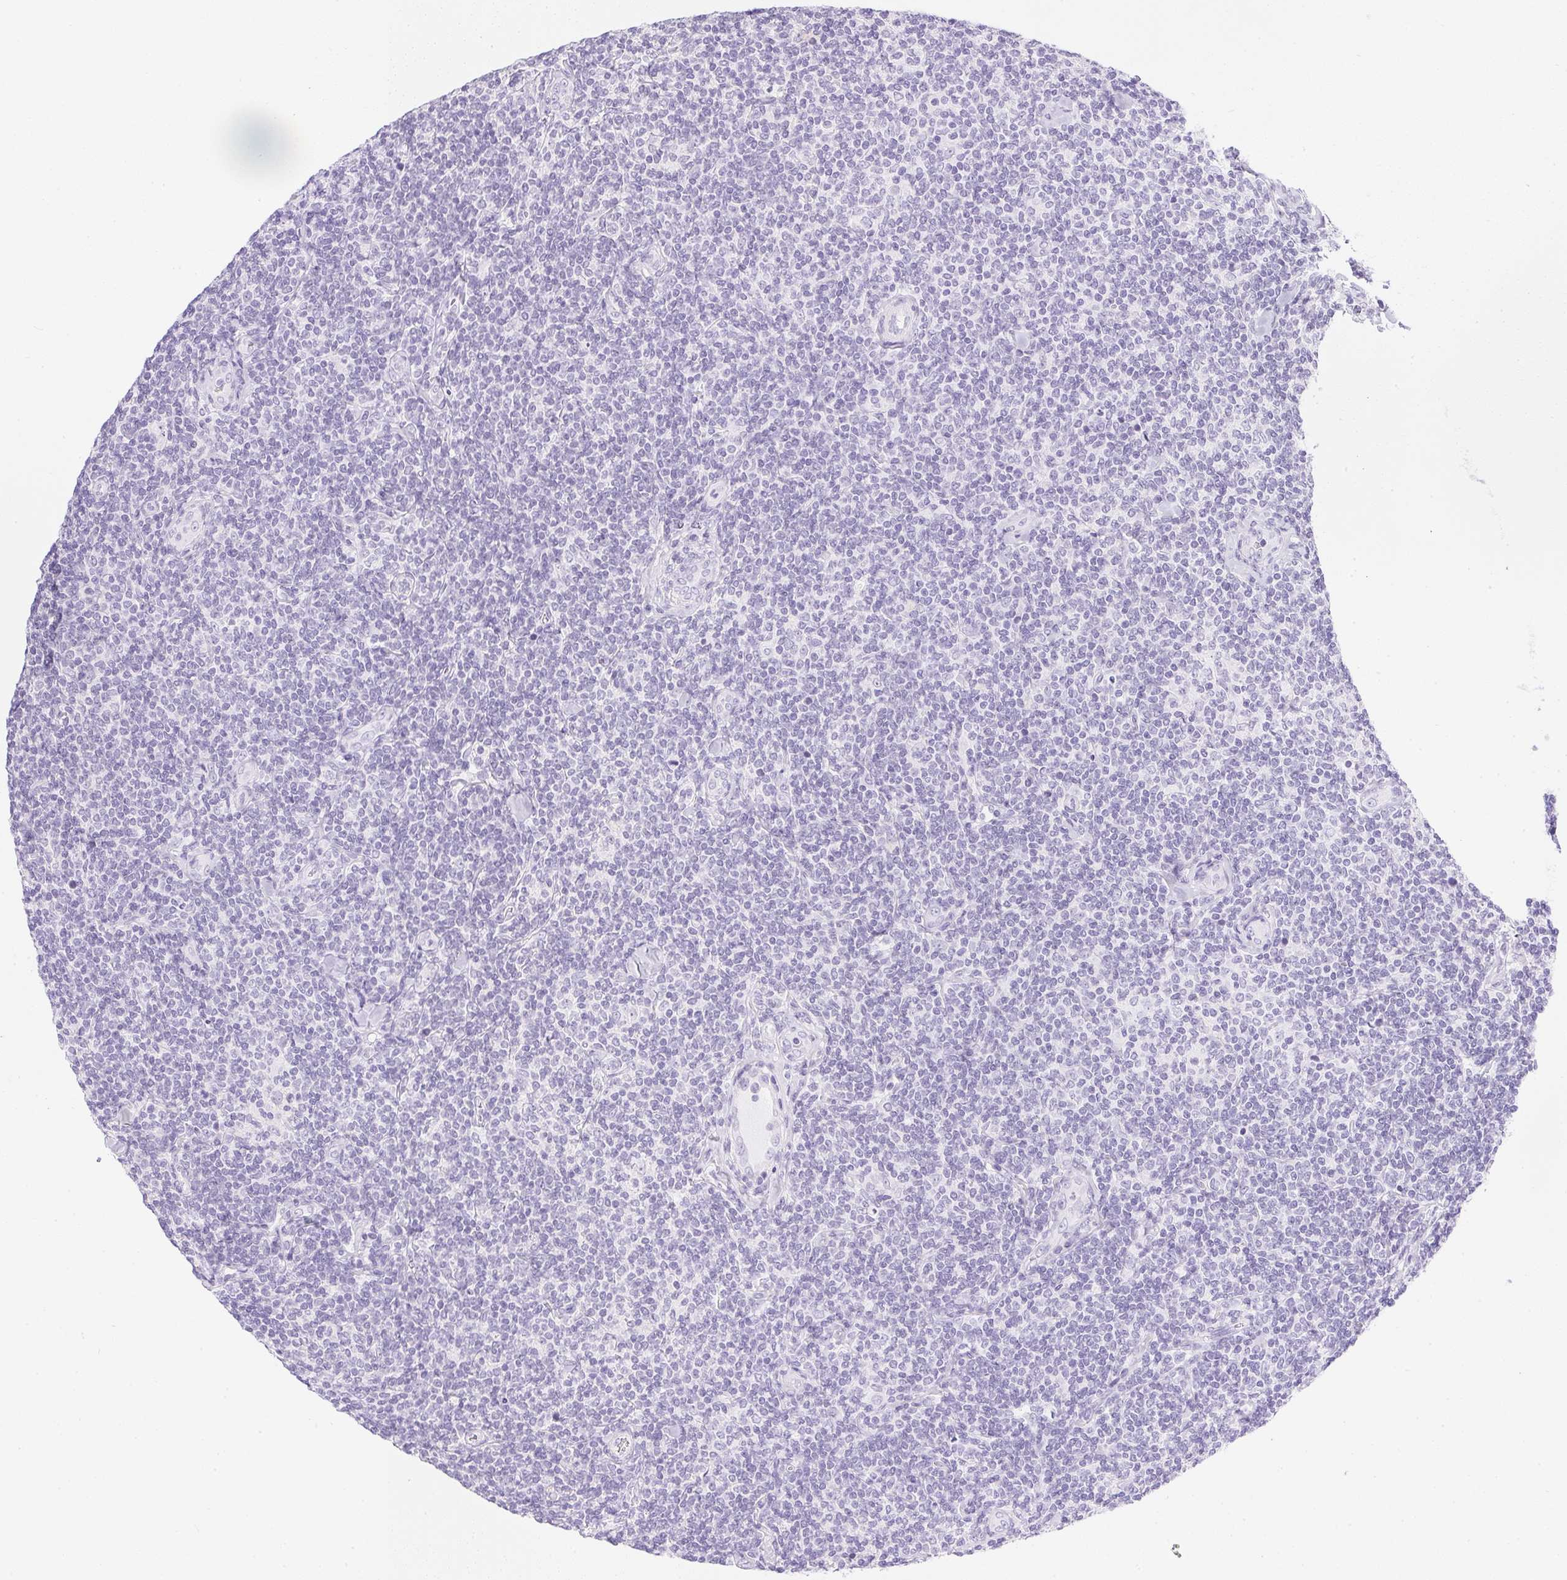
{"staining": {"intensity": "negative", "quantity": "none", "location": "none"}, "tissue": "lymphoma", "cell_type": "Tumor cells", "image_type": "cancer", "snomed": [{"axis": "morphology", "description": "Malignant lymphoma, non-Hodgkin's type, Low grade"}, {"axis": "topography", "description": "Lymph node"}], "caption": "The image exhibits no staining of tumor cells in lymphoma.", "gene": "CPB1", "patient": {"sex": "female", "age": 56}}